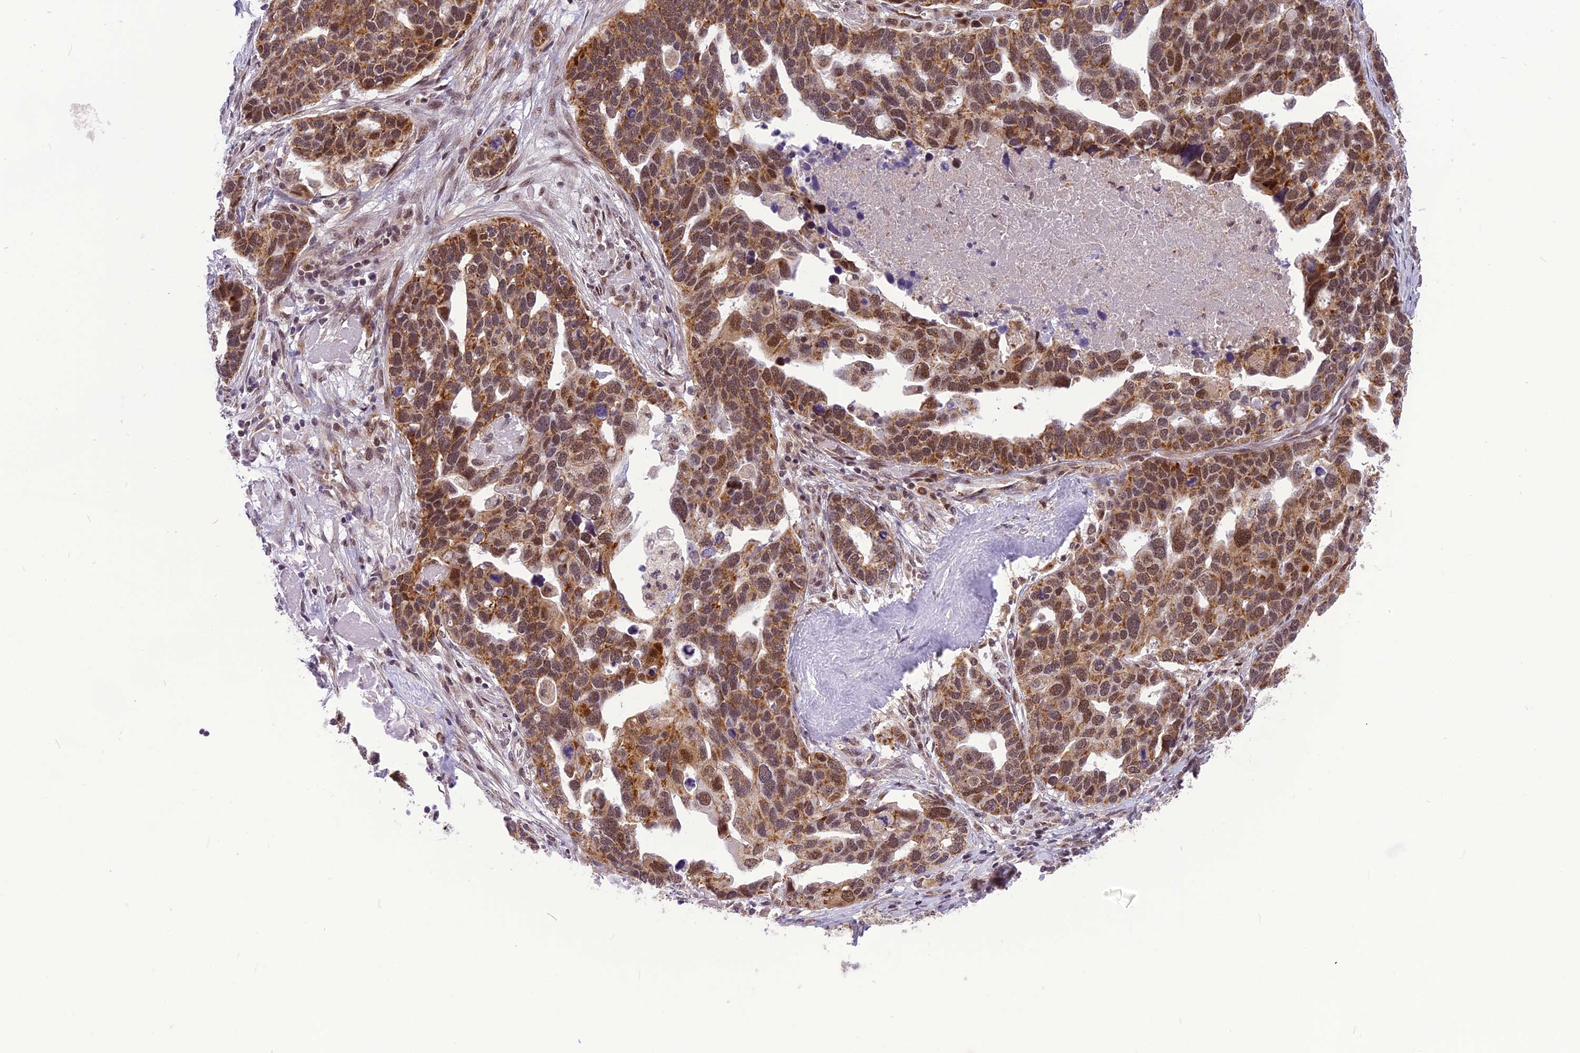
{"staining": {"intensity": "moderate", "quantity": ">75%", "location": "cytoplasmic/membranous,nuclear"}, "tissue": "ovarian cancer", "cell_type": "Tumor cells", "image_type": "cancer", "snomed": [{"axis": "morphology", "description": "Cystadenocarcinoma, serous, NOS"}, {"axis": "topography", "description": "Ovary"}], "caption": "IHC (DAB (3,3'-diaminobenzidine)) staining of human ovarian cancer (serous cystadenocarcinoma) shows moderate cytoplasmic/membranous and nuclear protein staining in approximately >75% of tumor cells.", "gene": "CMC1", "patient": {"sex": "female", "age": 54}}